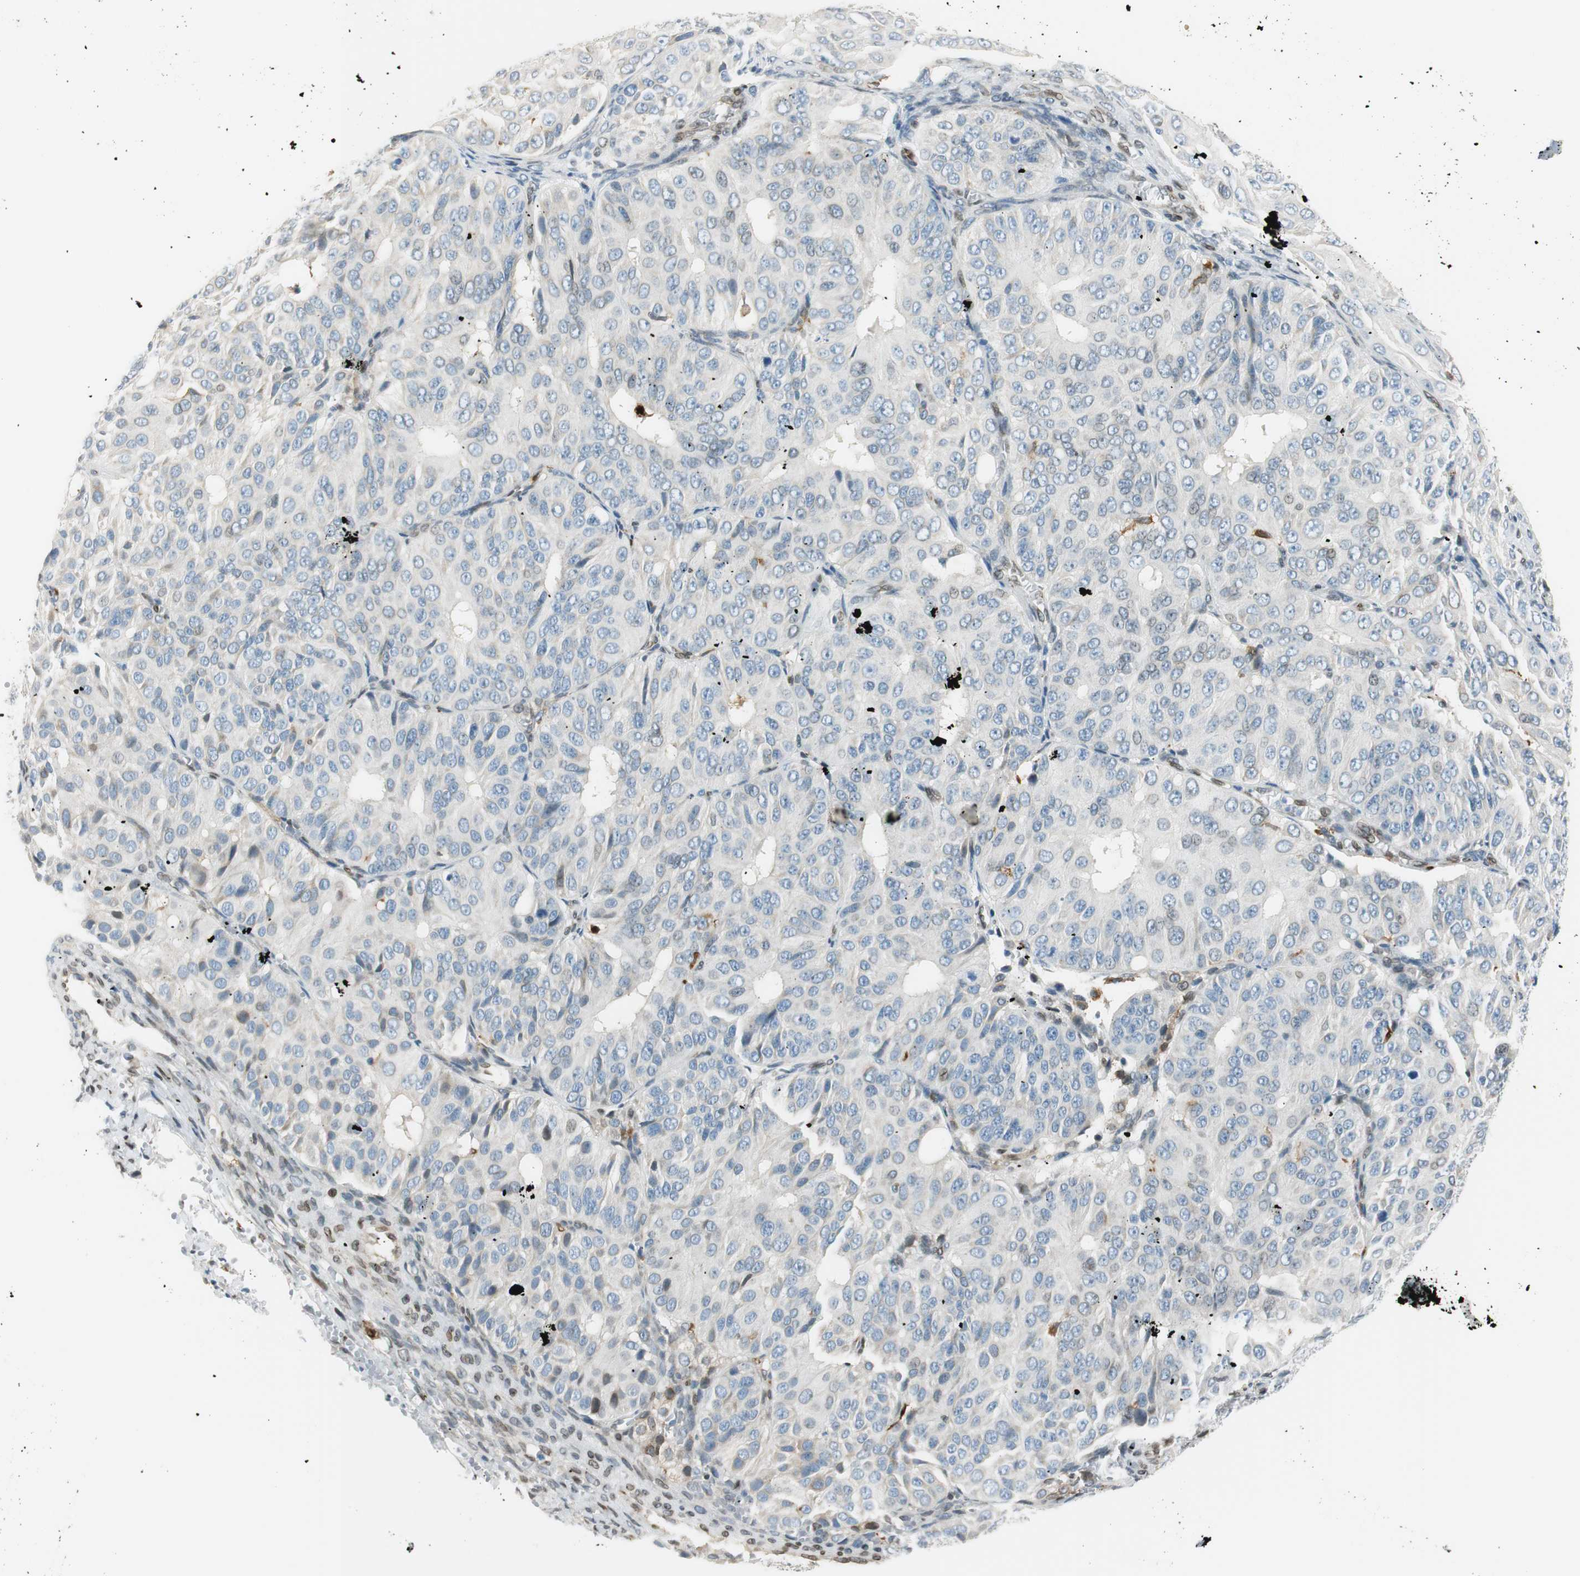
{"staining": {"intensity": "negative", "quantity": "none", "location": "none"}, "tissue": "ovarian cancer", "cell_type": "Tumor cells", "image_type": "cancer", "snomed": [{"axis": "morphology", "description": "Carcinoma, endometroid"}, {"axis": "topography", "description": "Ovary"}], "caption": "This is a image of IHC staining of ovarian cancer (endometroid carcinoma), which shows no positivity in tumor cells.", "gene": "TMEM260", "patient": {"sex": "female", "age": 51}}